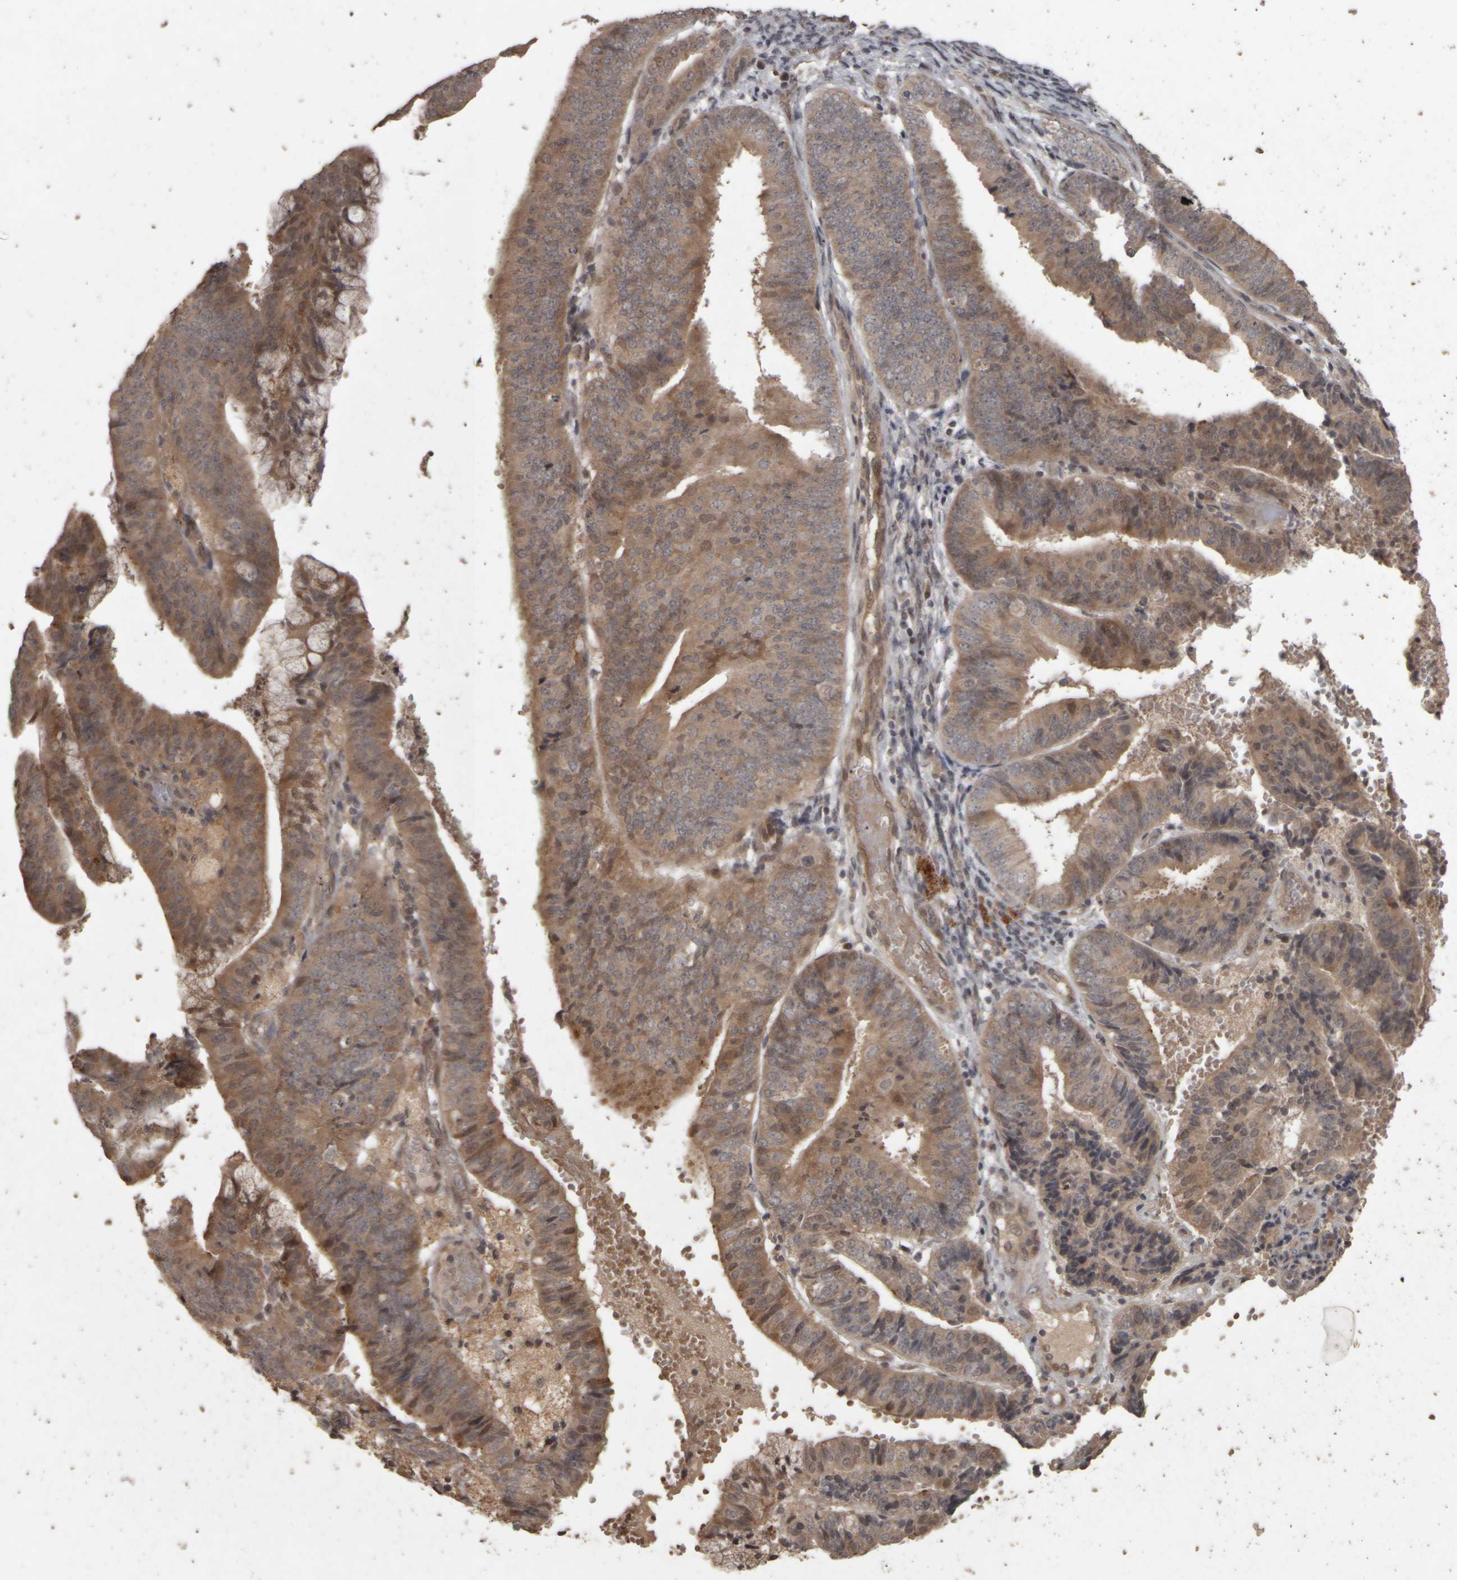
{"staining": {"intensity": "moderate", "quantity": ">75%", "location": "cytoplasmic/membranous"}, "tissue": "endometrial cancer", "cell_type": "Tumor cells", "image_type": "cancer", "snomed": [{"axis": "morphology", "description": "Adenocarcinoma, NOS"}, {"axis": "topography", "description": "Endometrium"}], "caption": "Adenocarcinoma (endometrial) stained with immunohistochemistry (IHC) shows moderate cytoplasmic/membranous staining in about >75% of tumor cells.", "gene": "ACO1", "patient": {"sex": "female", "age": 63}}